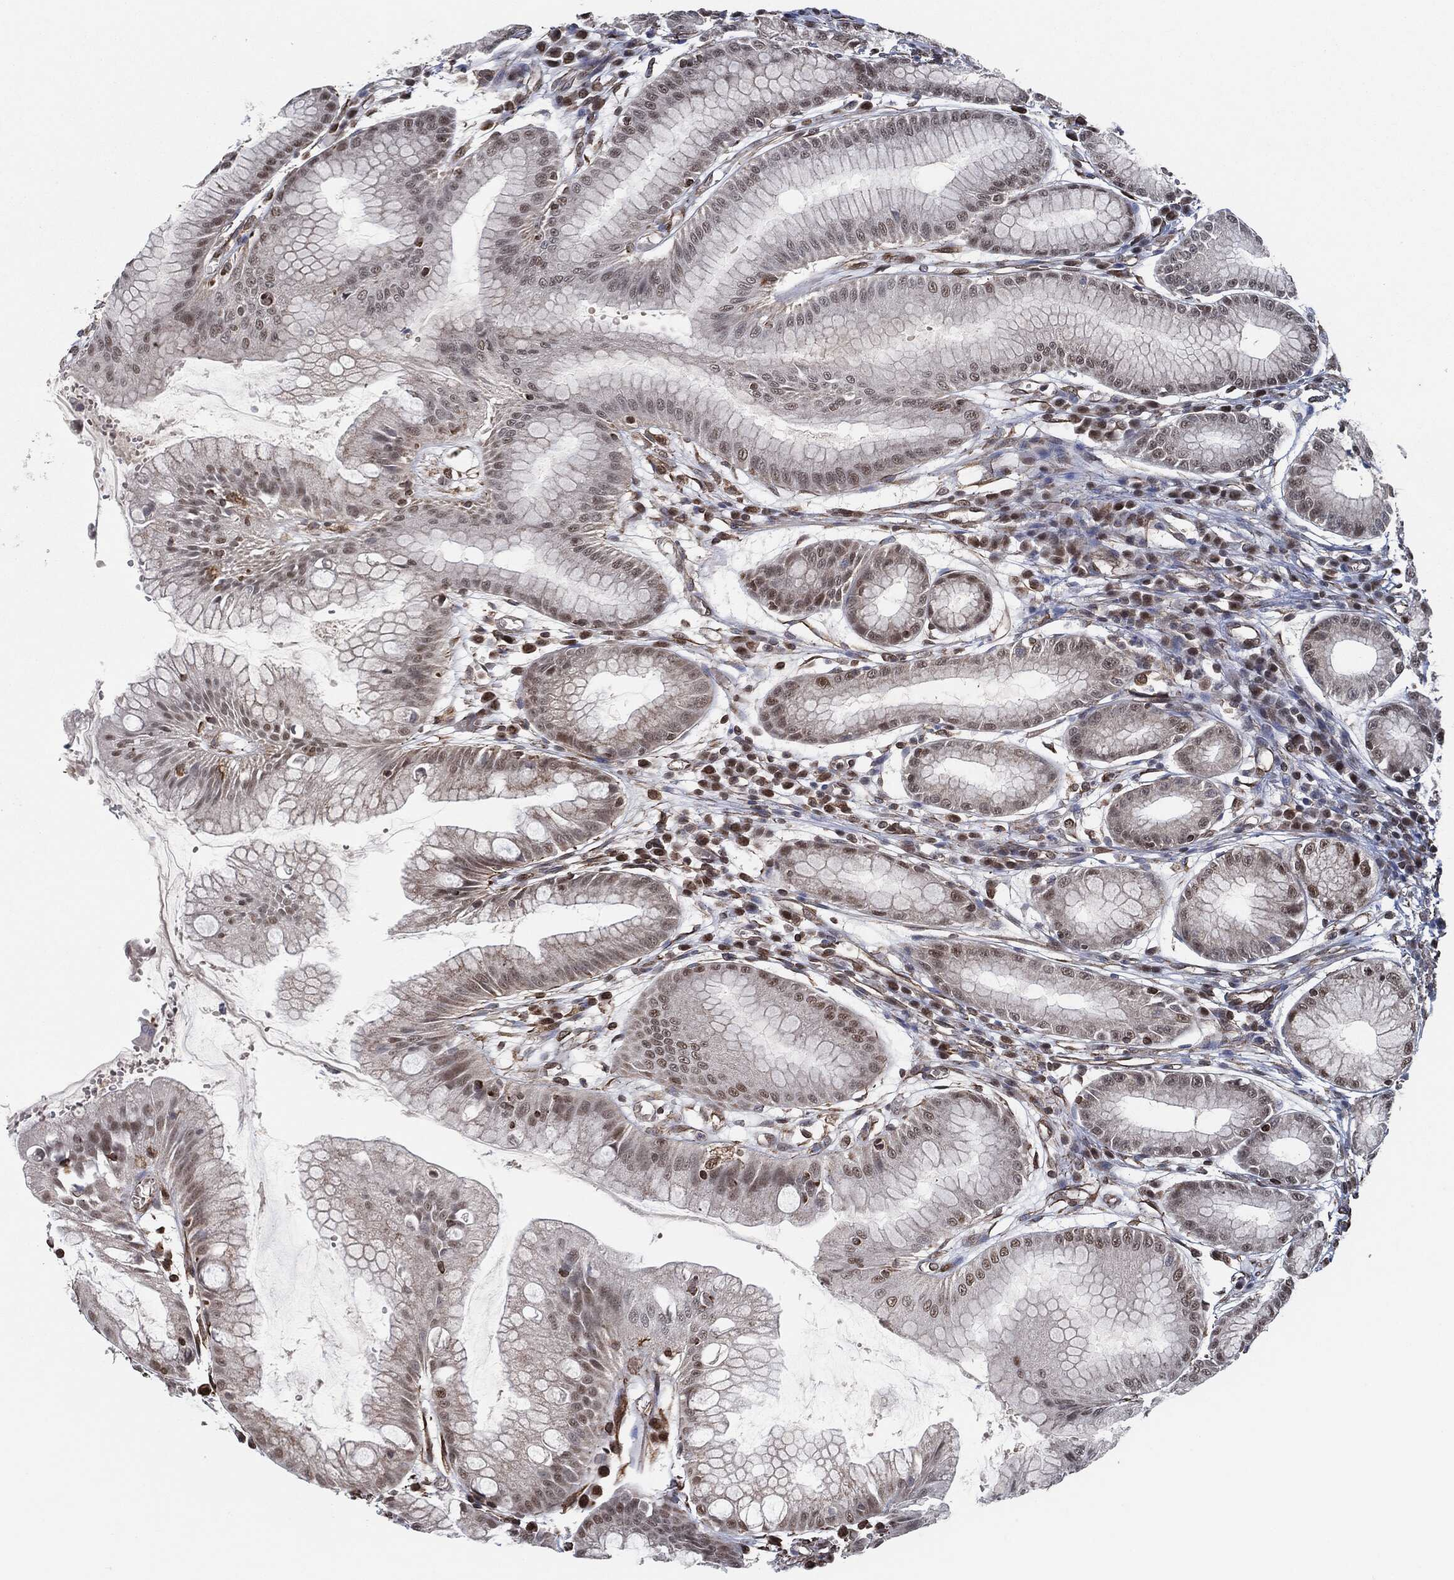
{"staining": {"intensity": "strong", "quantity": "<25%", "location": "nuclear"}, "tissue": "stomach", "cell_type": "Glandular cells", "image_type": "normal", "snomed": [{"axis": "morphology", "description": "Normal tissue, NOS"}, {"axis": "morphology", "description": "Inflammation, NOS"}, {"axis": "topography", "description": "Stomach, lower"}], "caption": "Glandular cells reveal medium levels of strong nuclear expression in about <25% of cells in benign human stomach.", "gene": "TP53RK", "patient": {"sex": "male", "age": 59}}